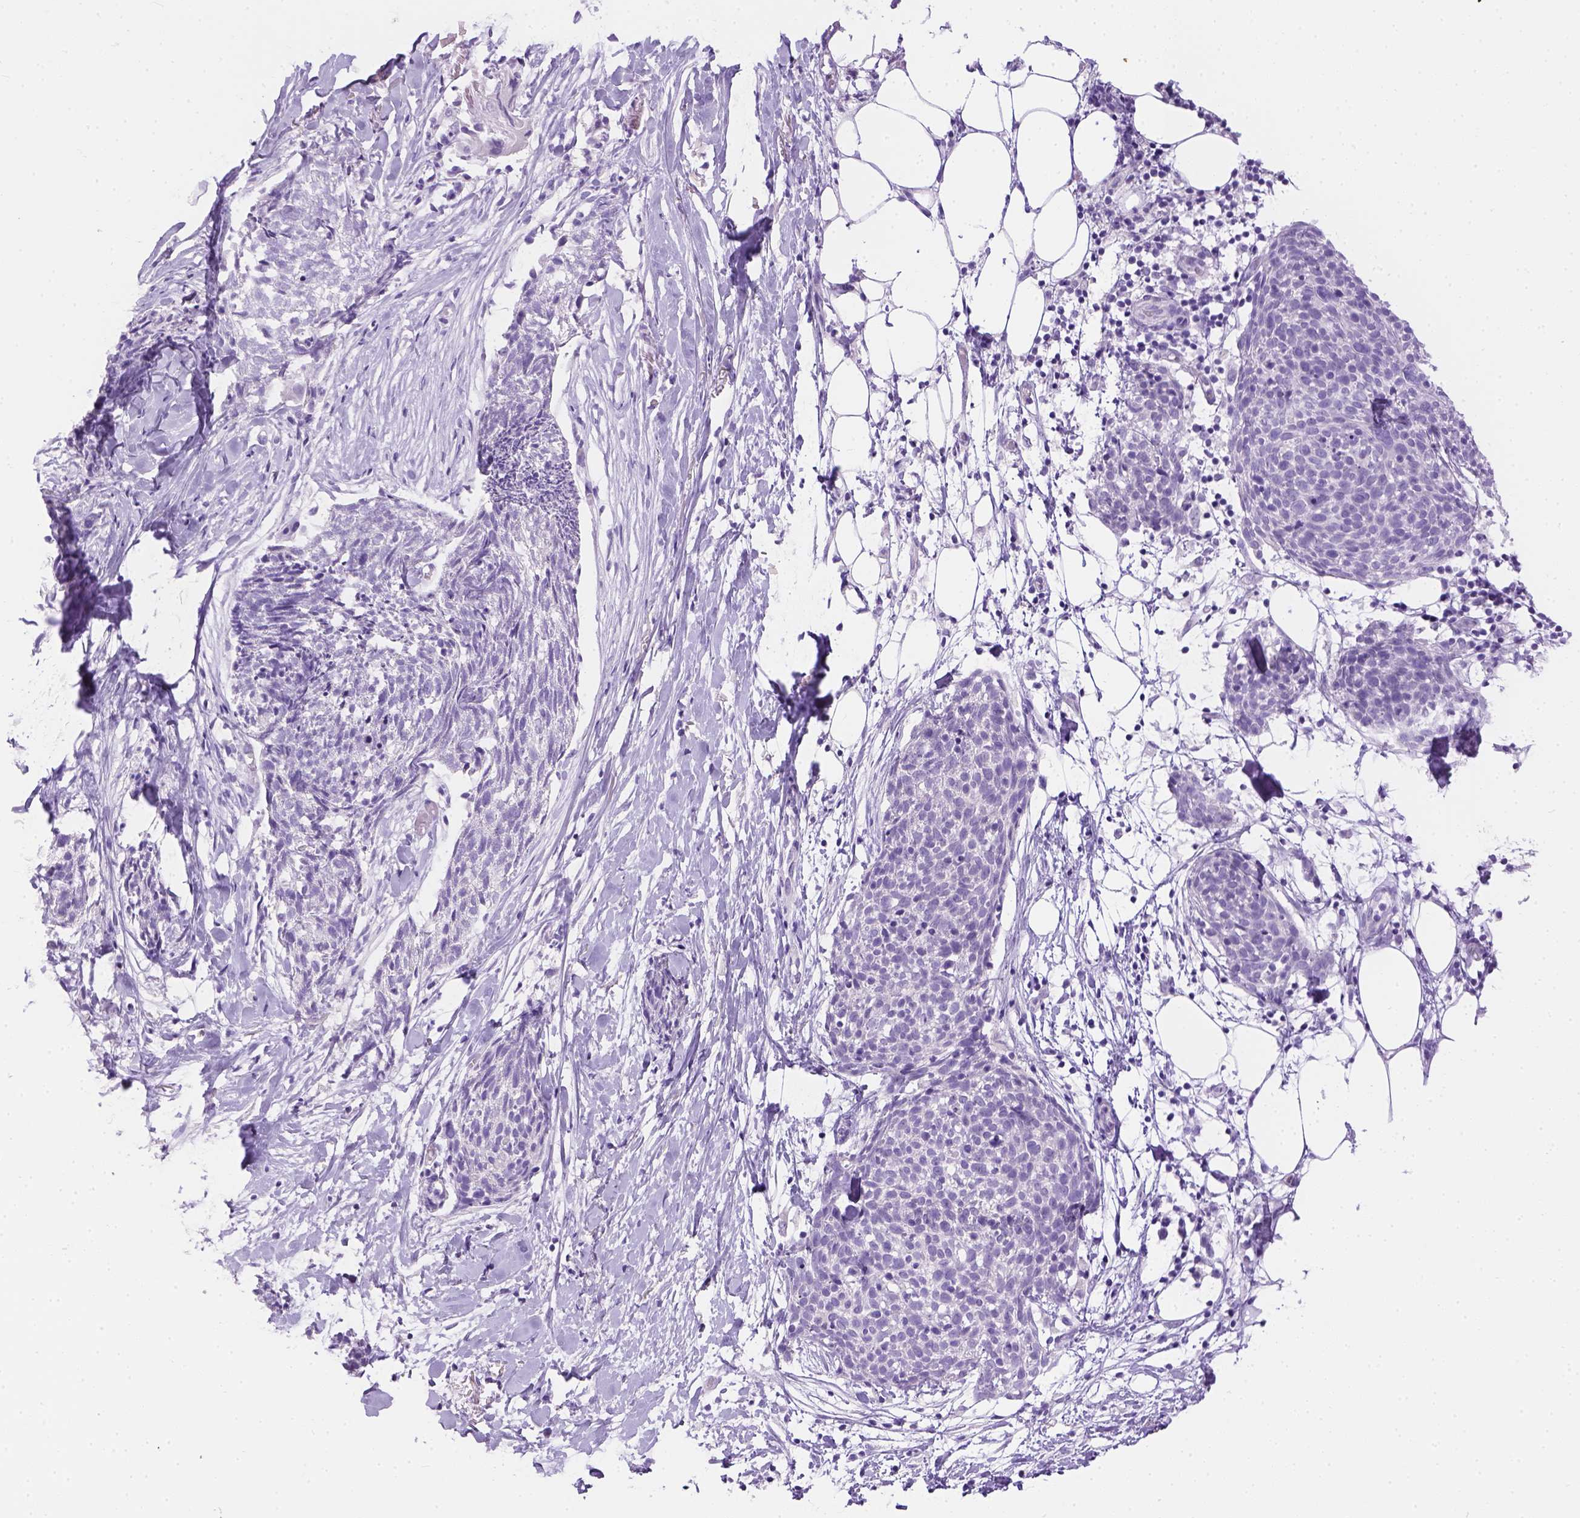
{"staining": {"intensity": "negative", "quantity": "none", "location": "none"}, "tissue": "skin cancer", "cell_type": "Tumor cells", "image_type": "cancer", "snomed": [{"axis": "morphology", "description": "Squamous cell carcinoma, NOS"}, {"axis": "topography", "description": "Skin"}, {"axis": "topography", "description": "Vulva"}], "caption": "Tumor cells show no significant staining in skin cancer.", "gene": "TMEM38A", "patient": {"sex": "female", "age": 75}}